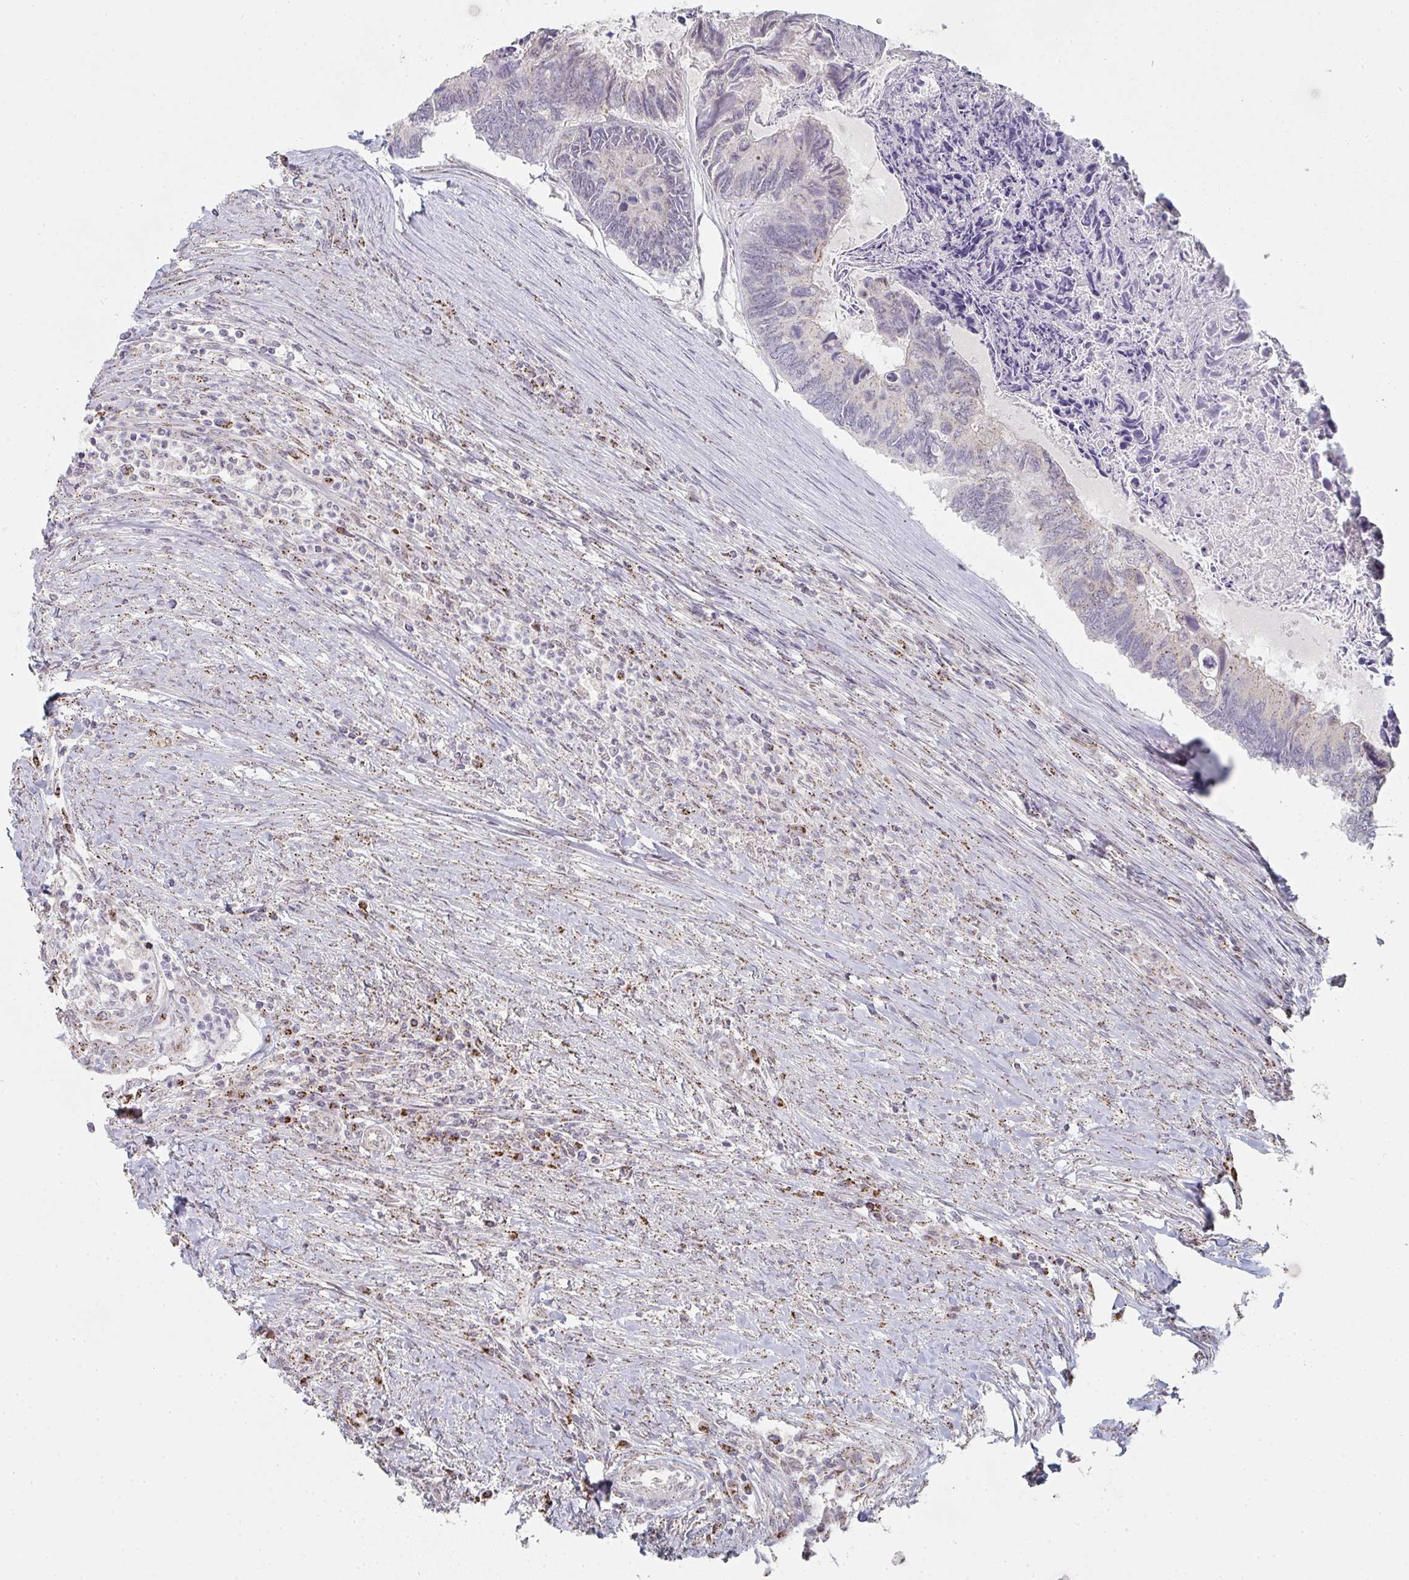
{"staining": {"intensity": "weak", "quantity": "25%-75%", "location": "cytoplasmic/membranous"}, "tissue": "colorectal cancer", "cell_type": "Tumor cells", "image_type": "cancer", "snomed": [{"axis": "morphology", "description": "Adenocarcinoma, NOS"}, {"axis": "topography", "description": "Colon"}], "caption": "Adenocarcinoma (colorectal) tissue exhibits weak cytoplasmic/membranous positivity in about 25%-75% of tumor cells Nuclei are stained in blue.", "gene": "ZNF526", "patient": {"sex": "female", "age": 67}}